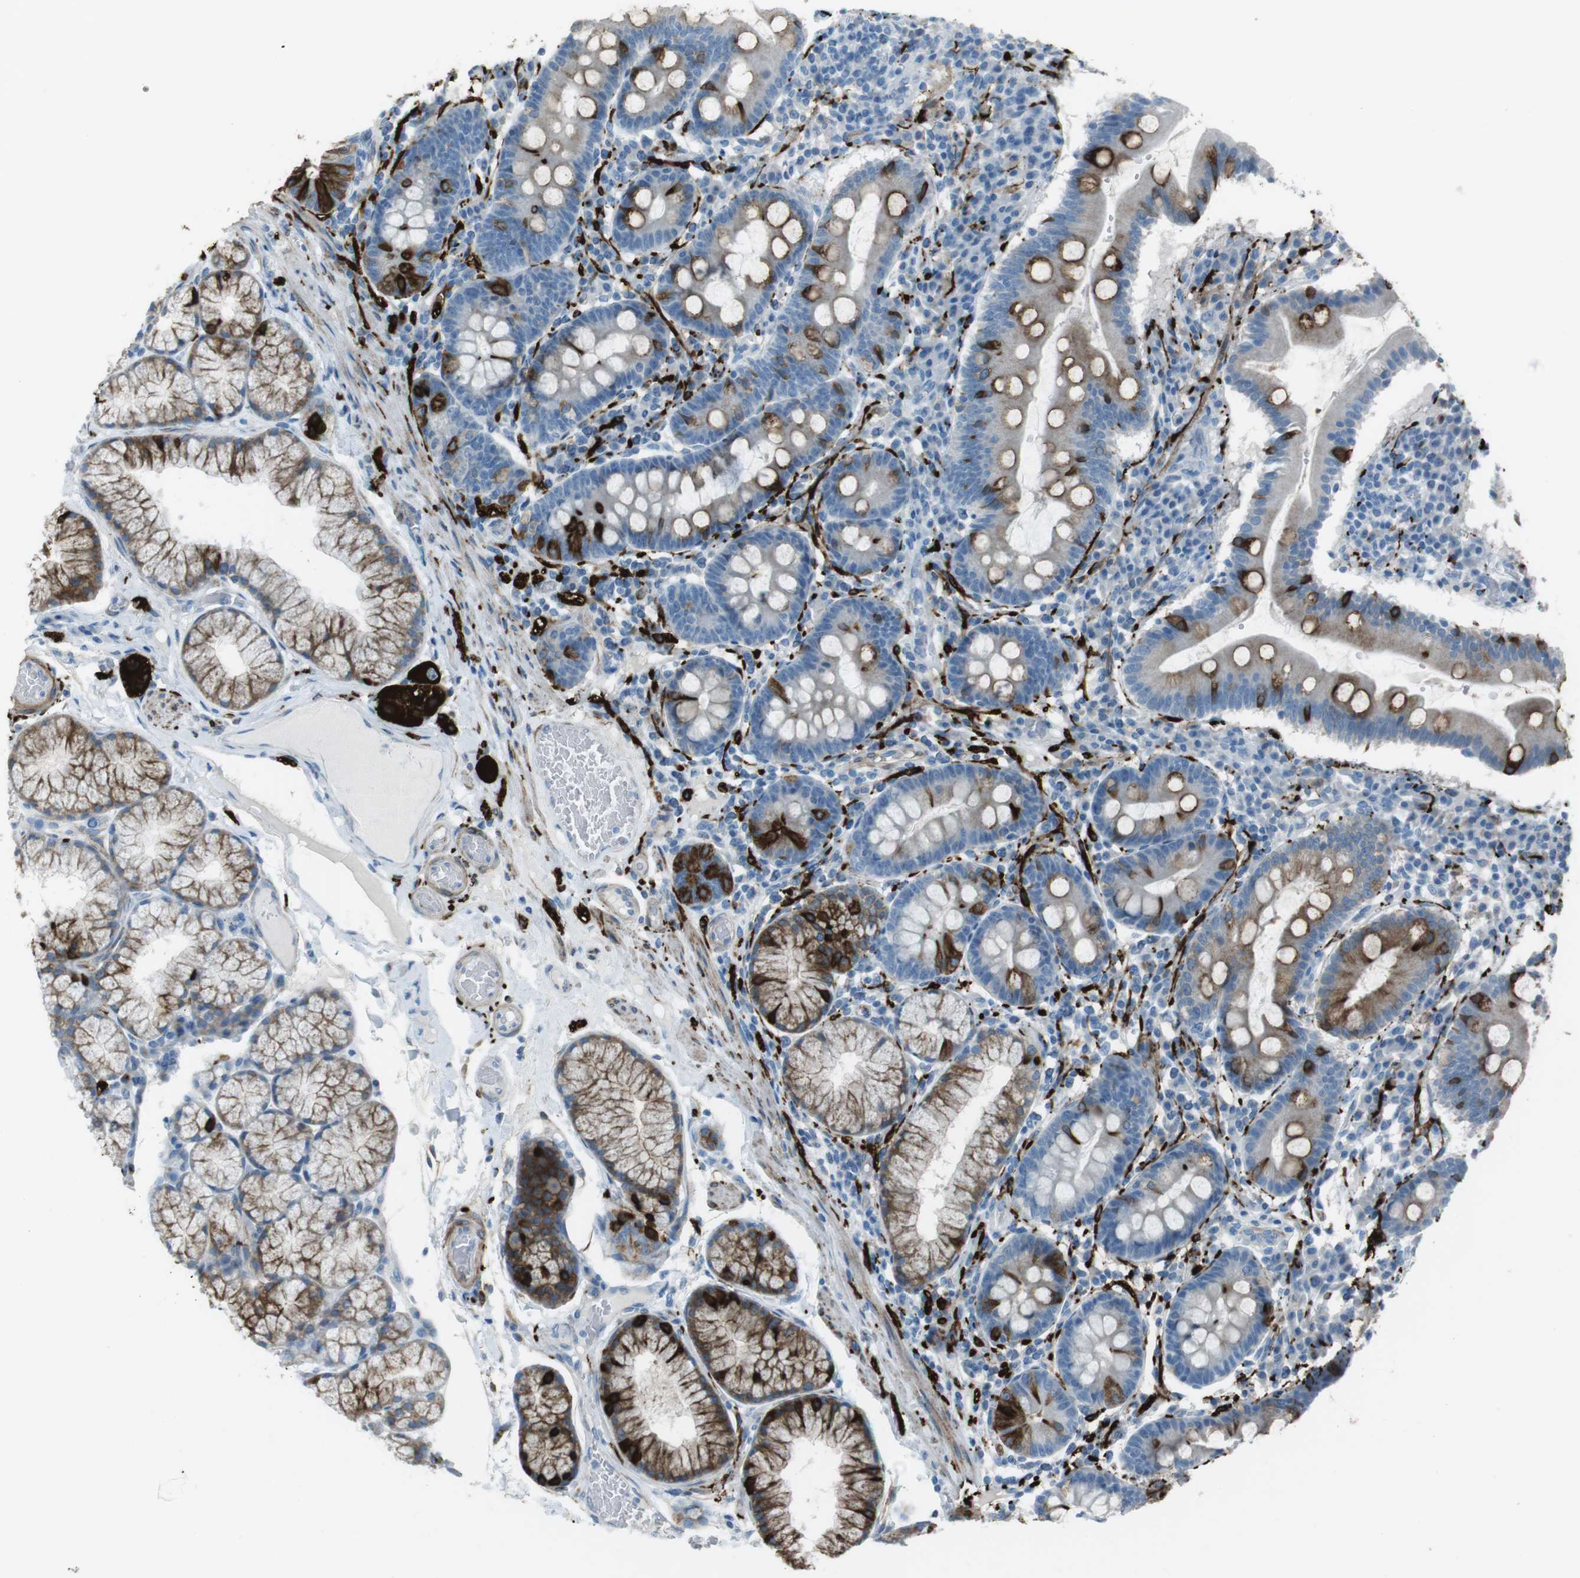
{"staining": {"intensity": "strong", "quantity": "25%-75%", "location": "cytoplasmic/membranous"}, "tissue": "duodenum", "cell_type": "Glandular cells", "image_type": "normal", "snomed": [{"axis": "morphology", "description": "Normal tissue, NOS"}, {"axis": "topography", "description": "Duodenum"}], "caption": "A histopathology image of human duodenum stained for a protein demonstrates strong cytoplasmic/membranous brown staining in glandular cells.", "gene": "TUBB2A", "patient": {"sex": "male", "age": 50}}